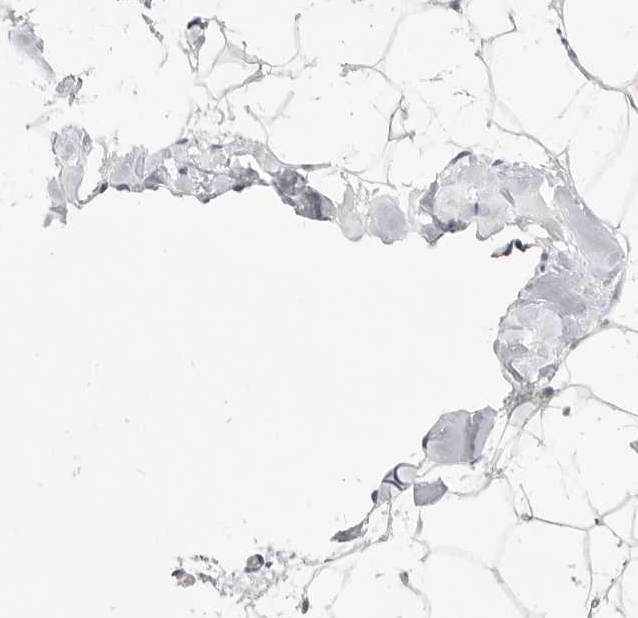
{"staining": {"intensity": "weak", "quantity": "25%-75%", "location": "cytoplasmic/membranous"}, "tissue": "adipose tissue", "cell_type": "Adipocytes", "image_type": "normal", "snomed": [{"axis": "morphology", "description": "Normal tissue, NOS"}, {"axis": "morphology", "description": "Fibrosis, NOS"}, {"axis": "topography", "description": "Breast"}, {"axis": "topography", "description": "Adipose tissue"}], "caption": "The image reveals staining of normal adipose tissue, revealing weak cytoplasmic/membranous protein positivity (brown color) within adipocytes. Immunohistochemistry (ihc) stains the protein in brown and the nuclei are stained blue.", "gene": "CSNK1G3", "patient": {"sex": "female", "age": 39}}